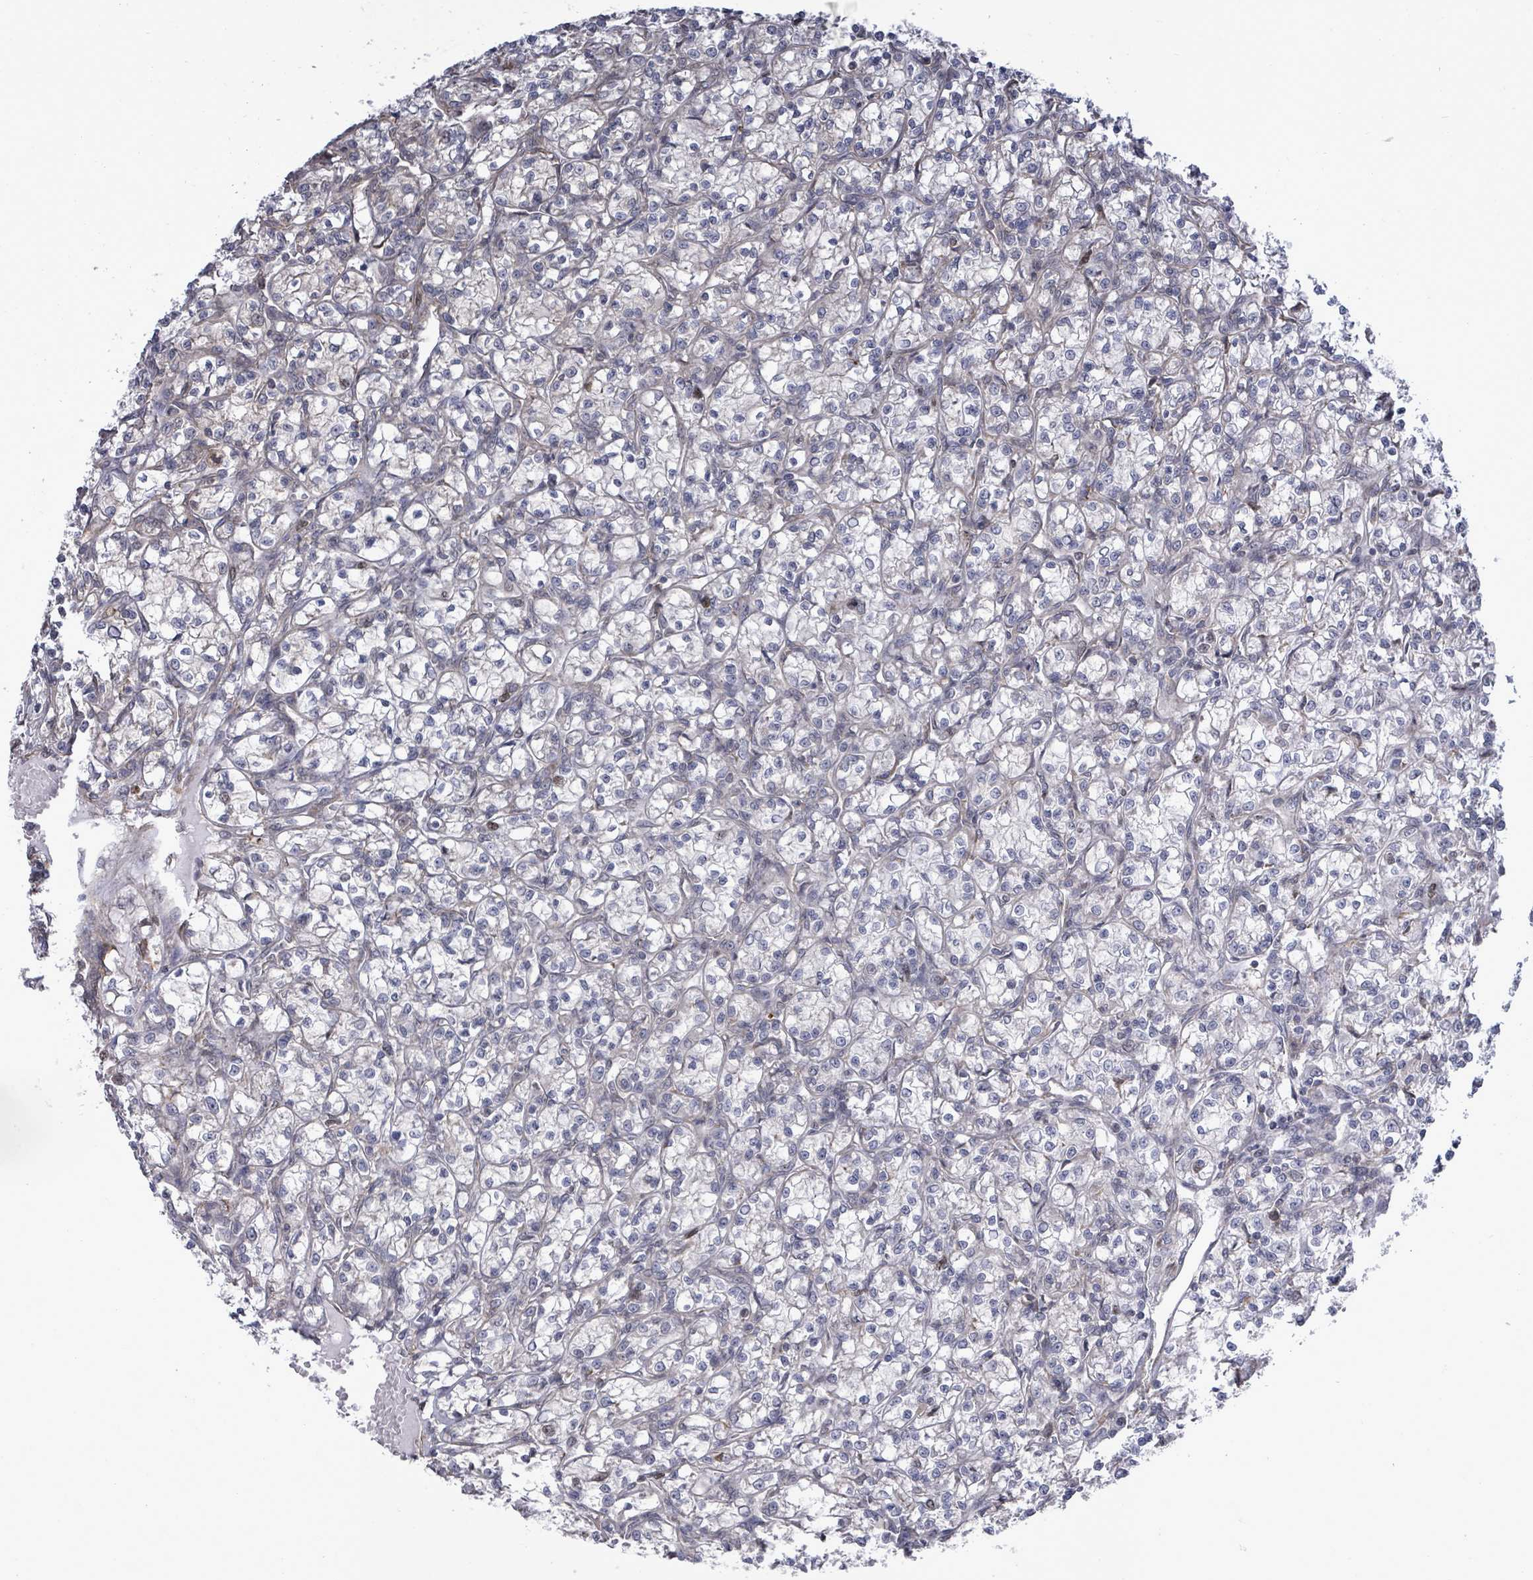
{"staining": {"intensity": "negative", "quantity": "none", "location": "none"}, "tissue": "renal cancer", "cell_type": "Tumor cells", "image_type": "cancer", "snomed": [{"axis": "morphology", "description": "Adenocarcinoma, NOS"}, {"axis": "topography", "description": "Kidney"}], "caption": "An IHC image of renal cancer is shown. There is no staining in tumor cells of renal cancer.", "gene": "PAPSS1", "patient": {"sex": "female", "age": 59}}